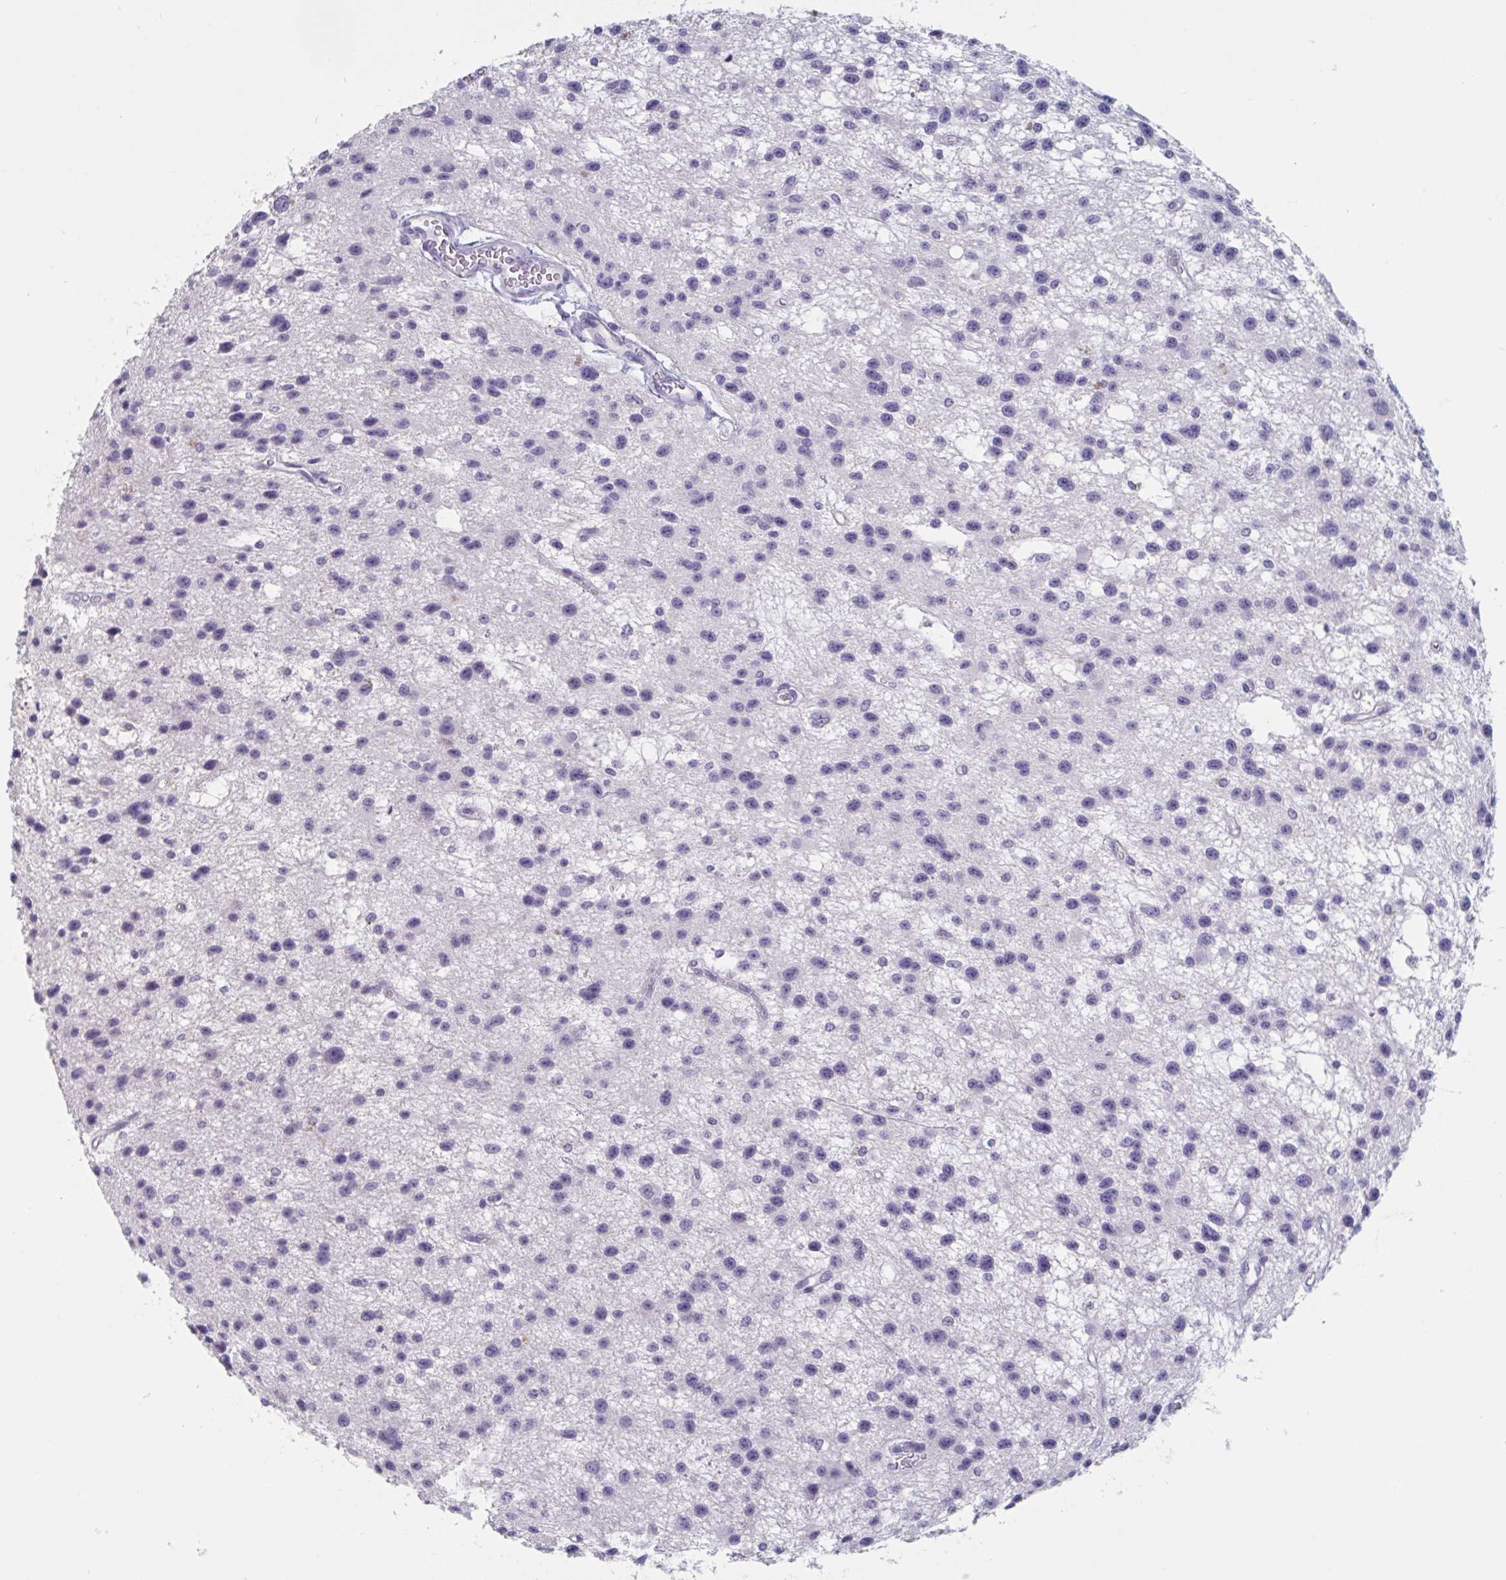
{"staining": {"intensity": "negative", "quantity": "none", "location": "none"}, "tissue": "glioma", "cell_type": "Tumor cells", "image_type": "cancer", "snomed": [{"axis": "morphology", "description": "Glioma, malignant, Low grade"}, {"axis": "topography", "description": "Brain"}], "caption": "This is an immunohistochemistry image of human malignant glioma (low-grade). There is no staining in tumor cells.", "gene": "NDUFC2", "patient": {"sex": "male", "age": 43}}